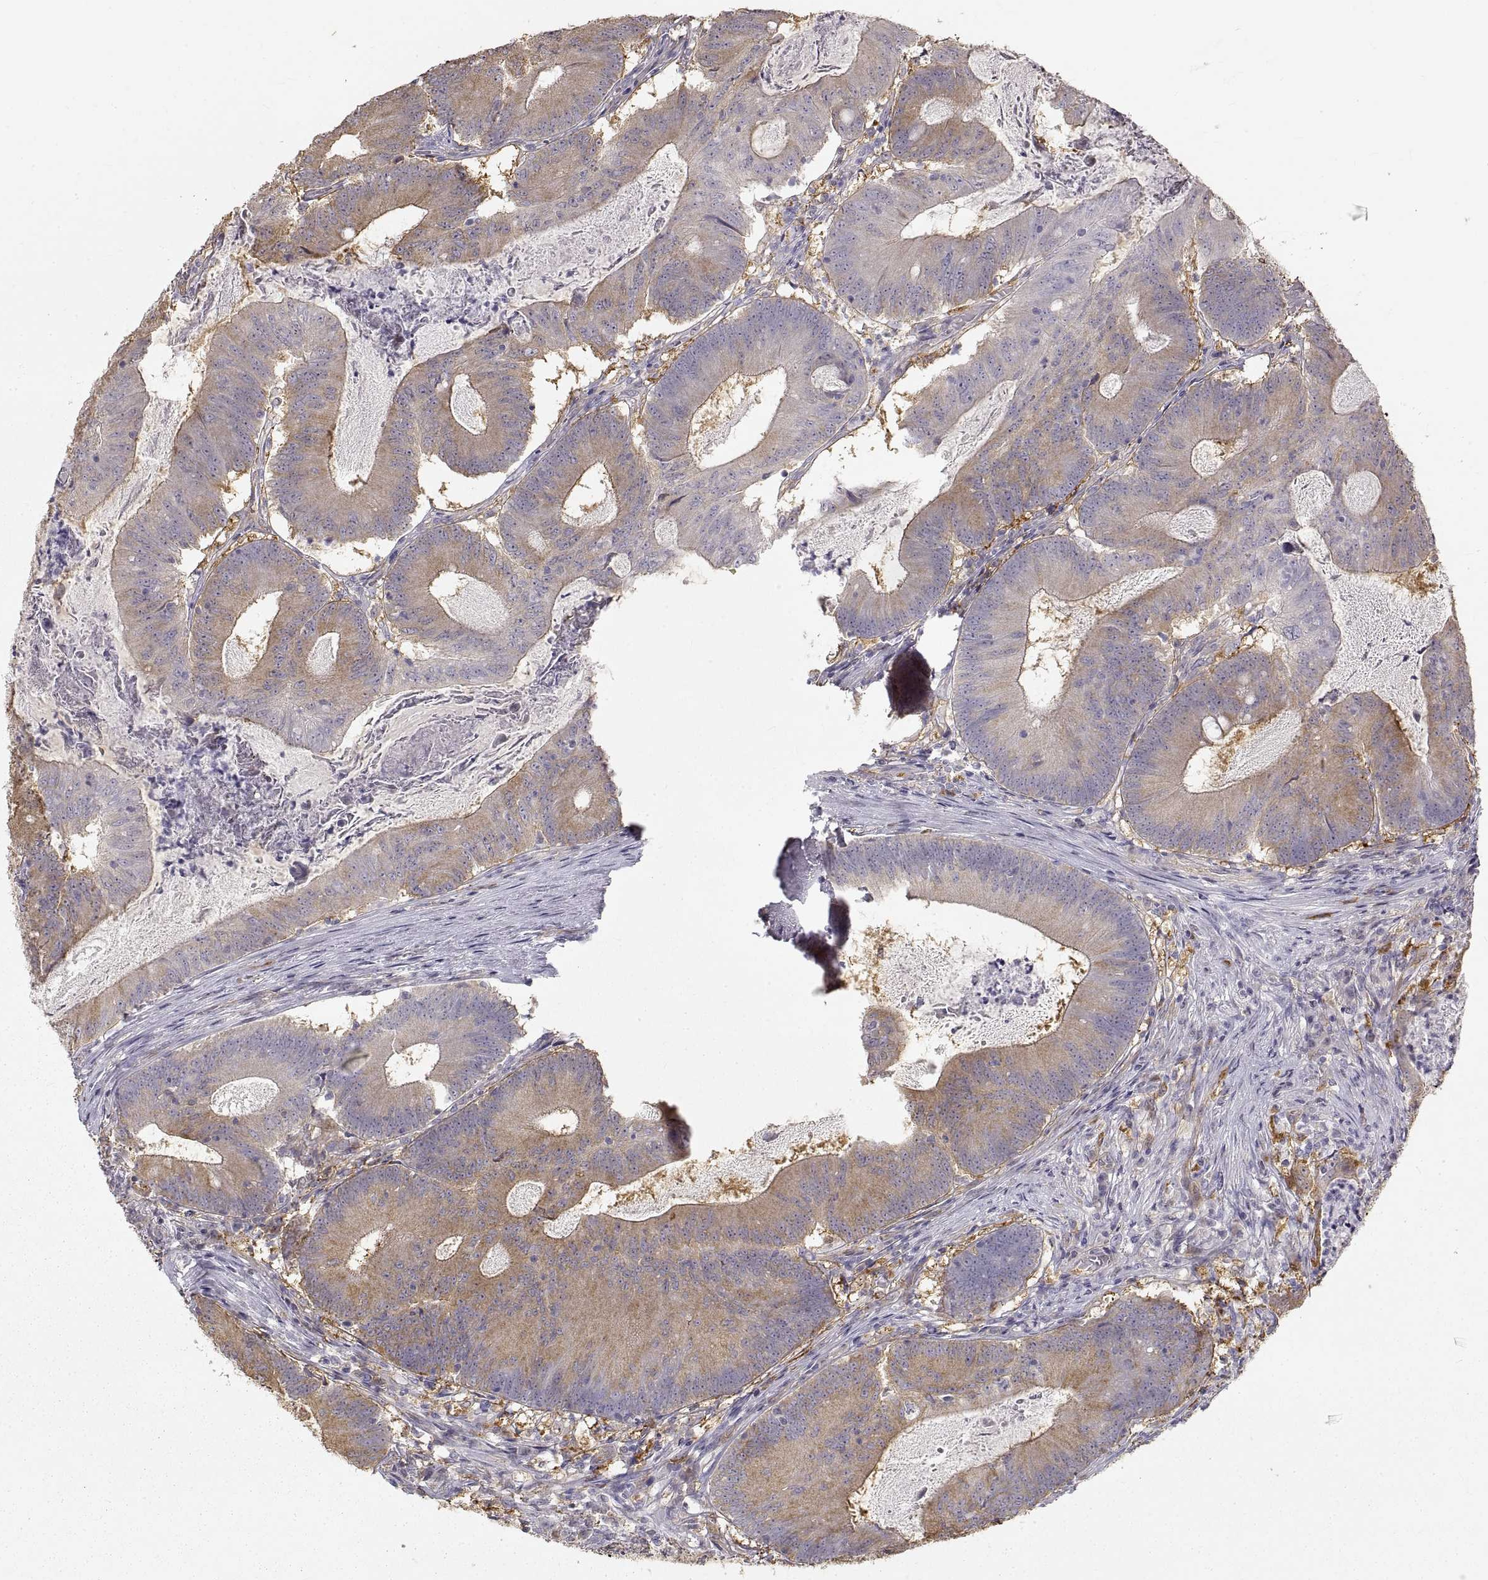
{"staining": {"intensity": "moderate", "quantity": "<25%", "location": "cytoplasmic/membranous"}, "tissue": "colorectal cancer", "cell_type": "Tumor cells", "image_type": "cancer", "snomed": [{"axis": "morphology", "description": "Adenocarcinoma, NOS"}, {"axis": "topography", "description": "Colon"}], "caption": "A histopathology image of colorectal cancer stained for a protein reveals moderate cytoplasmic/membranous brown staining in tumor cells.", "gene": "HSP90AB1", "patient": {"sex": "female", "age": 70}}